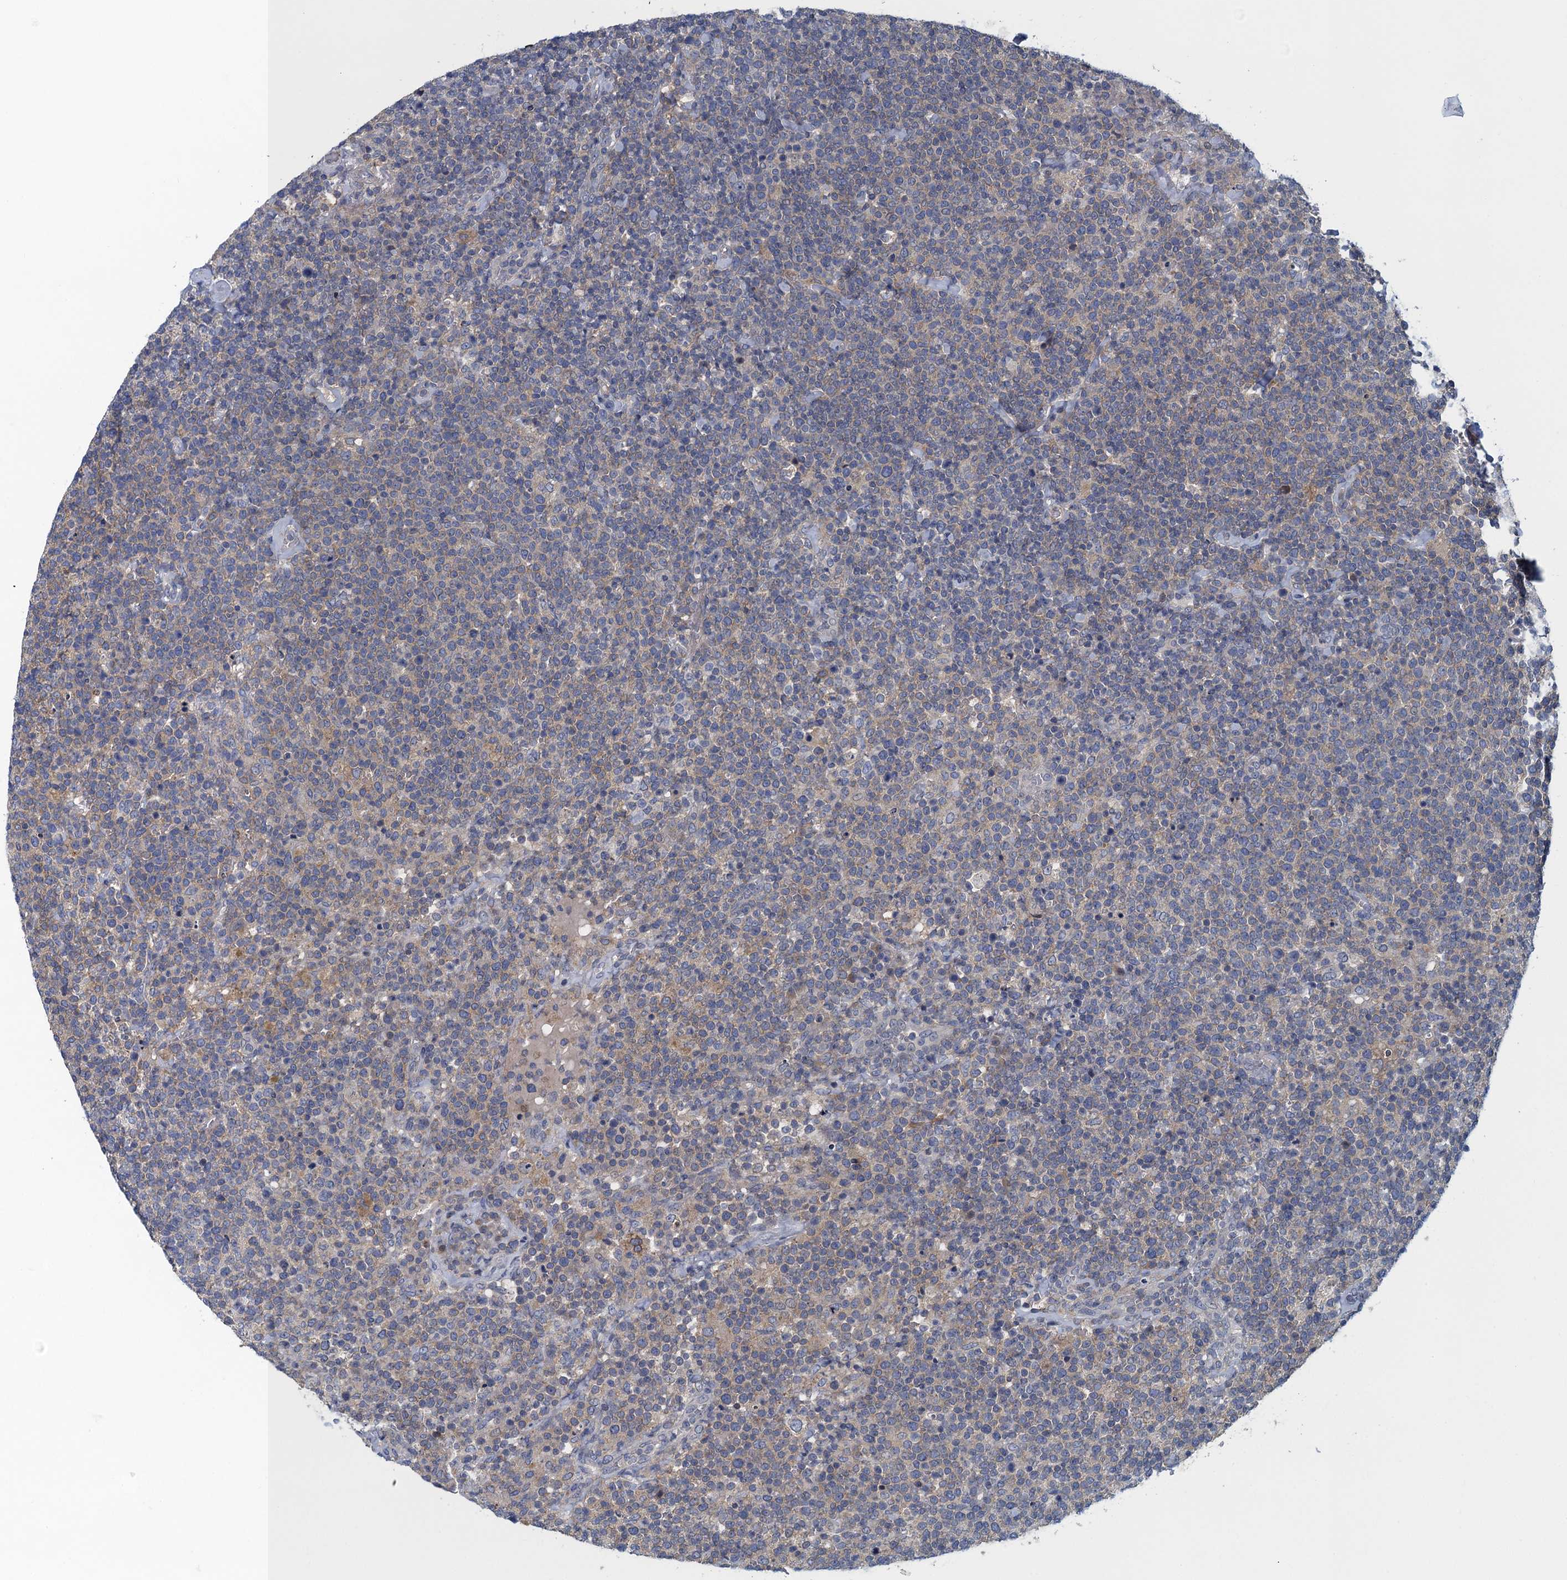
{"staining": {"intensity": "negative", "quantity": "none", "location": "none"}, "tissue": "lymphoma", "cell_type": "Tumor cells", "image_type": "cancer", "snomed": [{"axis": "morphology", "description": "Malignant lymphoma, non-Hodgkin's type, High grade"}, {"axis": "topography", "description": "Lymph node"}], "caption": "Tumor cells show no significant expression in lymphoma.", "gene": "NCKAP1L", "patient": {"sex": "male", "age": 61}}